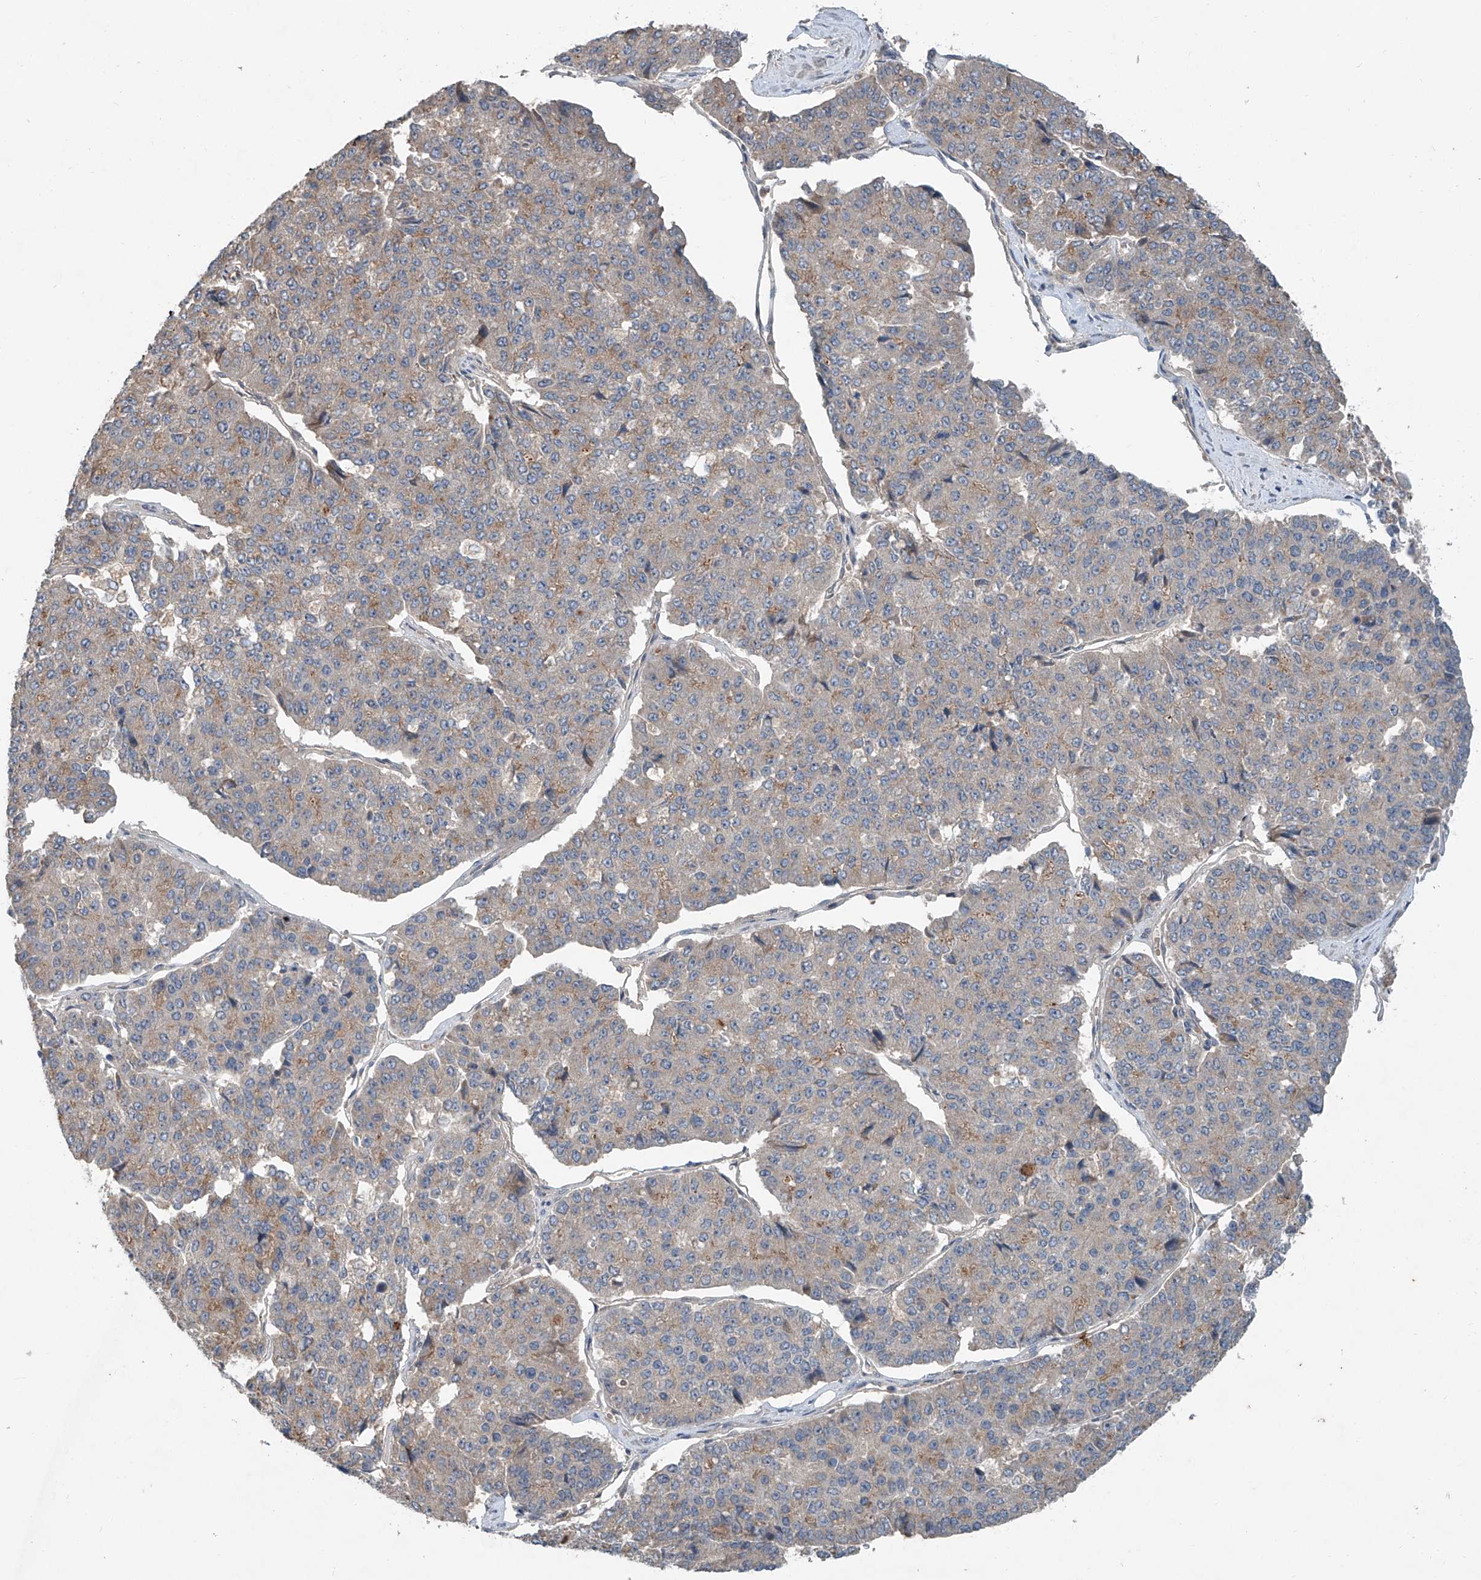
{"staining": {"intensity": "weak", "quantity": "25%-75%", "location": "cytoplasmic/membranous"}, "tissue": "pancreatic cancer", "cell_type": "Tumor cells", "image_type": "cancer", "snomed": [{"axis": "morphology", "description": "Adenocarcinoma, NOS"}, {"axis": "topography", "description": "Pancreas"}], "caption": "Protein staining displays weak cytoplasmic/membranous positivity in approximately 25%-75% of tumor cells in pancreatic adenocarcinoma. (Brightfield microscopy of DAB IHC at high magnification).", "gene": "ADAM23", "patient": {"sex": "male", "age": 50}}